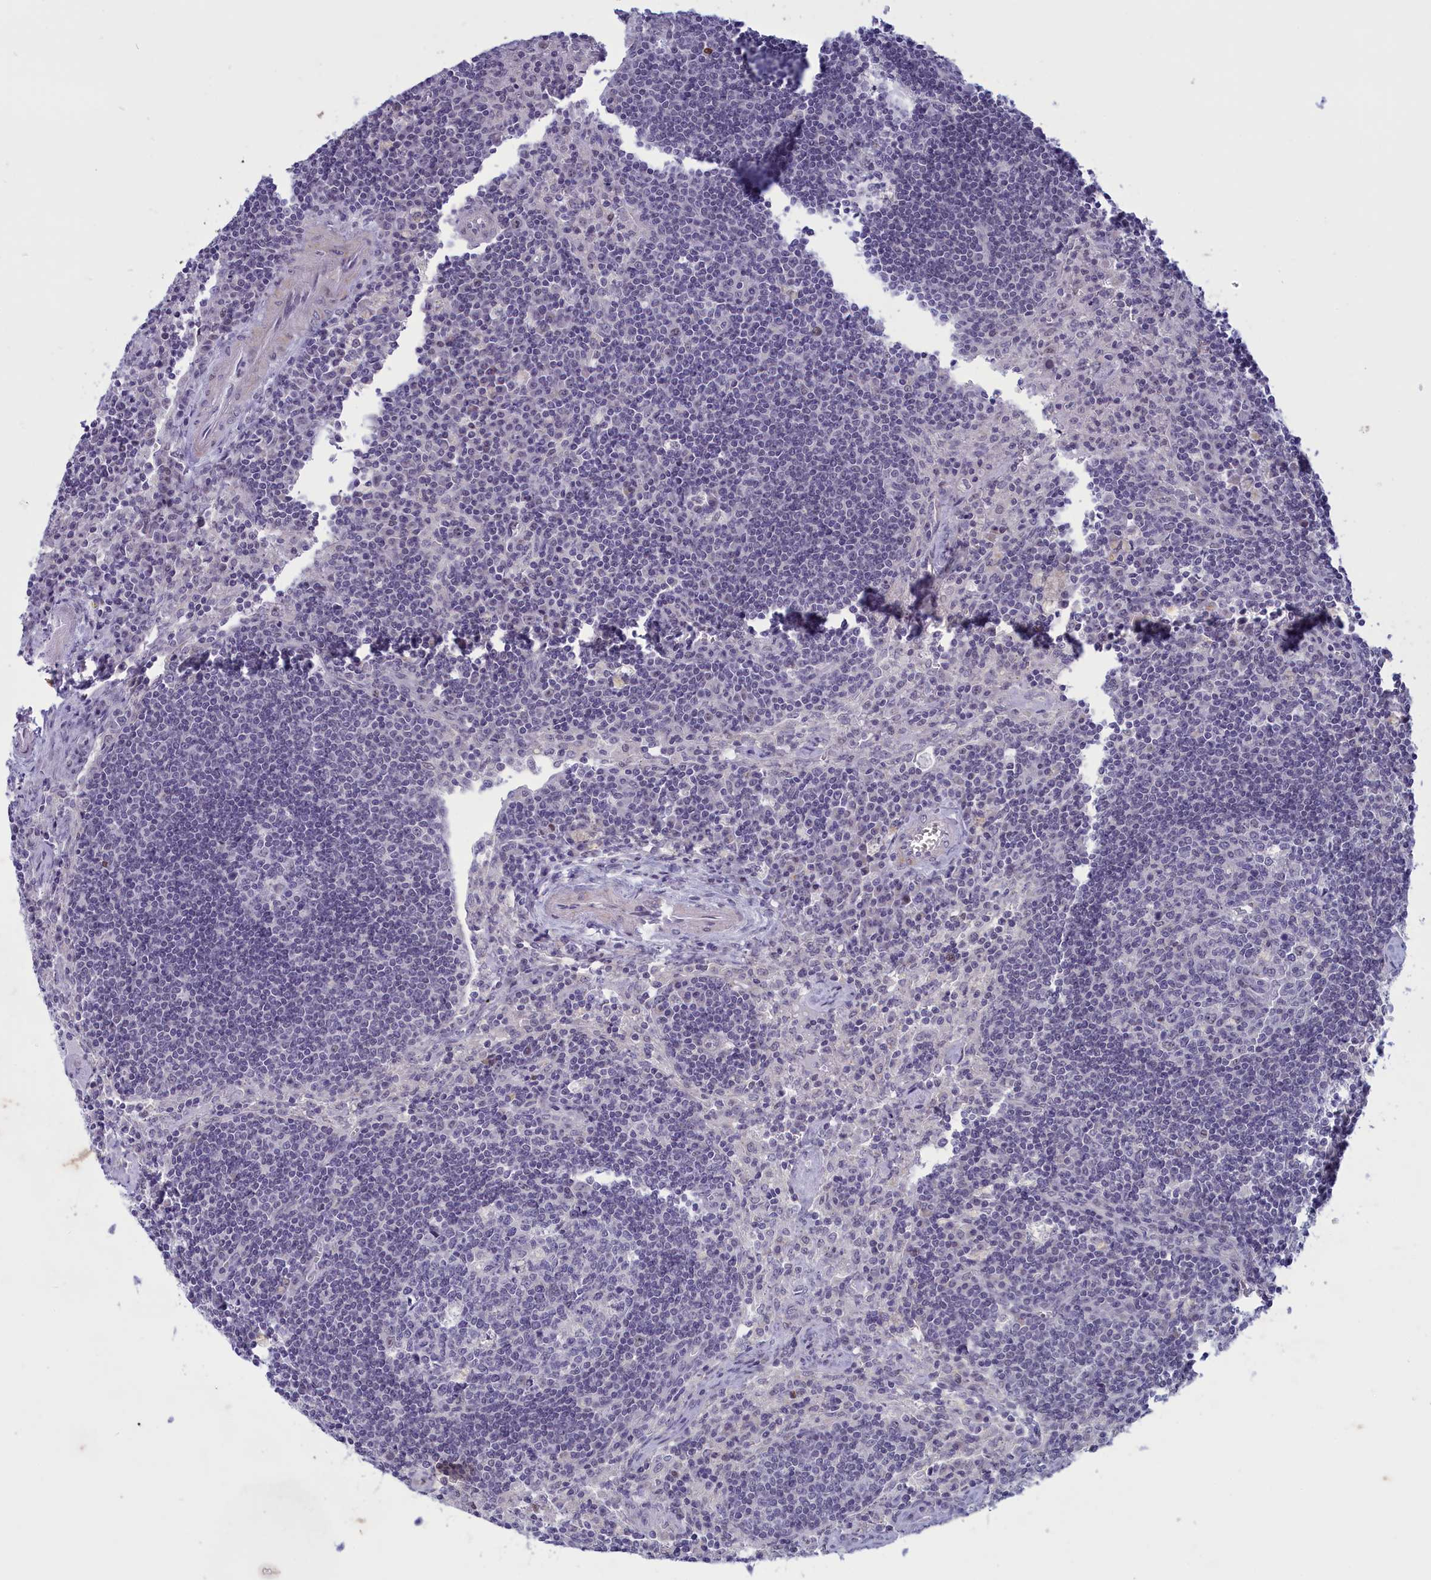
{"staining": {"intensity": "negative", "quantity": "none", "location": "none"}, "tissue": "lymph node", "cell_type": "Germinal center cells", "image_type": "normal", "snomed": [{"axis": "morphology", "description": "Normal tissue, NOS"}, {"axis": "topography", "description": "Lymph node"}], "caption": "Immunohistochemistry (IHC) image of normal lymph node: human lymph node stained with DAB (3,3'-diaminobenzidine) displays no significant protein expression in germinal center cells.", "gene": "ELOA2", "patient": {"sex": "male", "age": 58}}